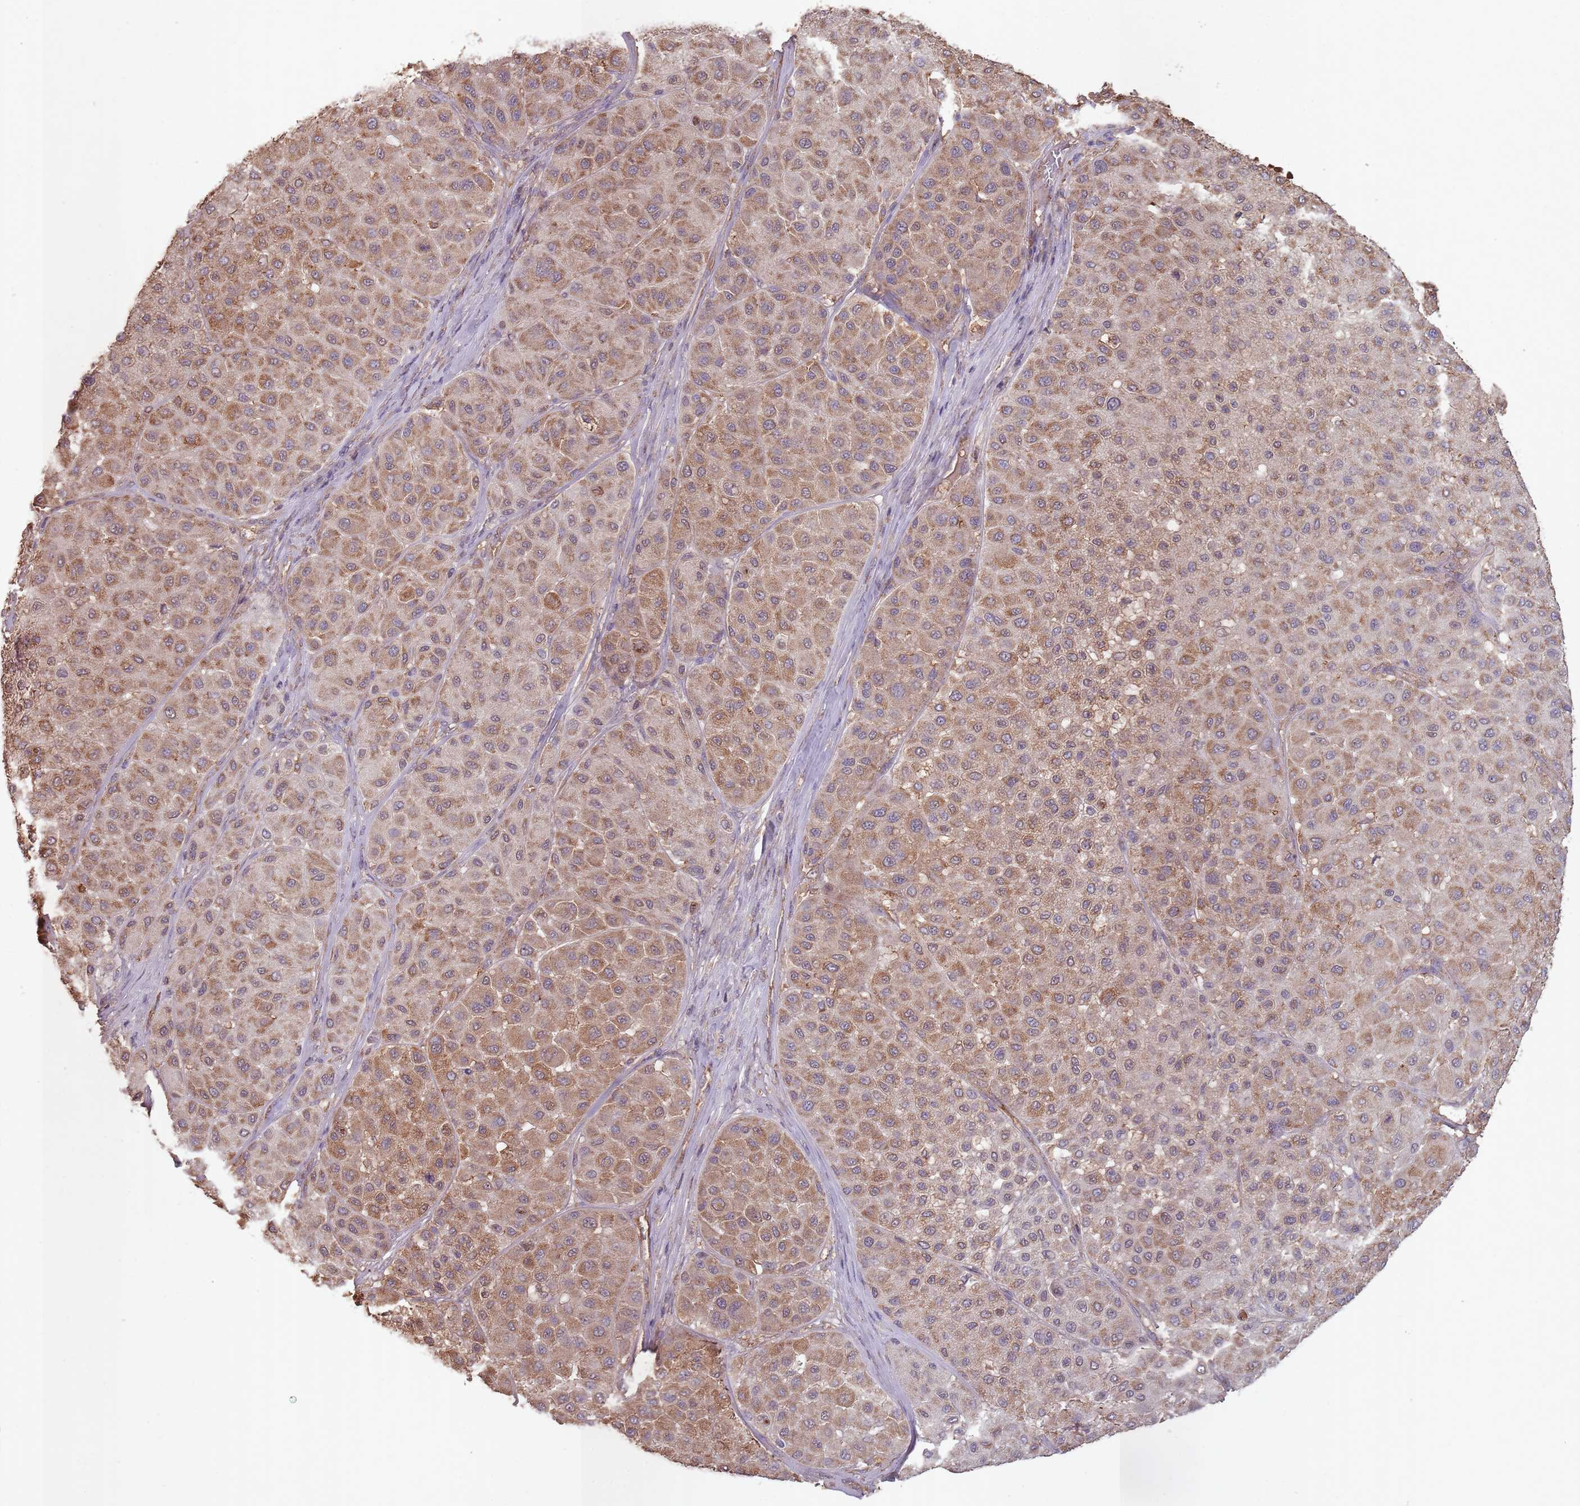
{"staining": {"intensity": "moderate", "quantity": ">75%", "location": "cytoplasmic/membranous"}, "tissue": "melanoma", "cell_type": "Tumor cells", "image_type": "cancer", "snomed": [{"axis": "morphology", "description": "Malignant melanoma, Metastatic site"}, {"axis": "topography", "description": "Smooth muscle"}], "caption": "Brown immunohistochemical staining in human malignant melanoma (metastatic site) reveals moderate cytoplasmic/membranous positivity in about >75% of tumor cells. (DAB IHC with brightfield microscopy, high magnification).", "gene": "SANBR", "patient": {"sex": "male", "age": 41}}